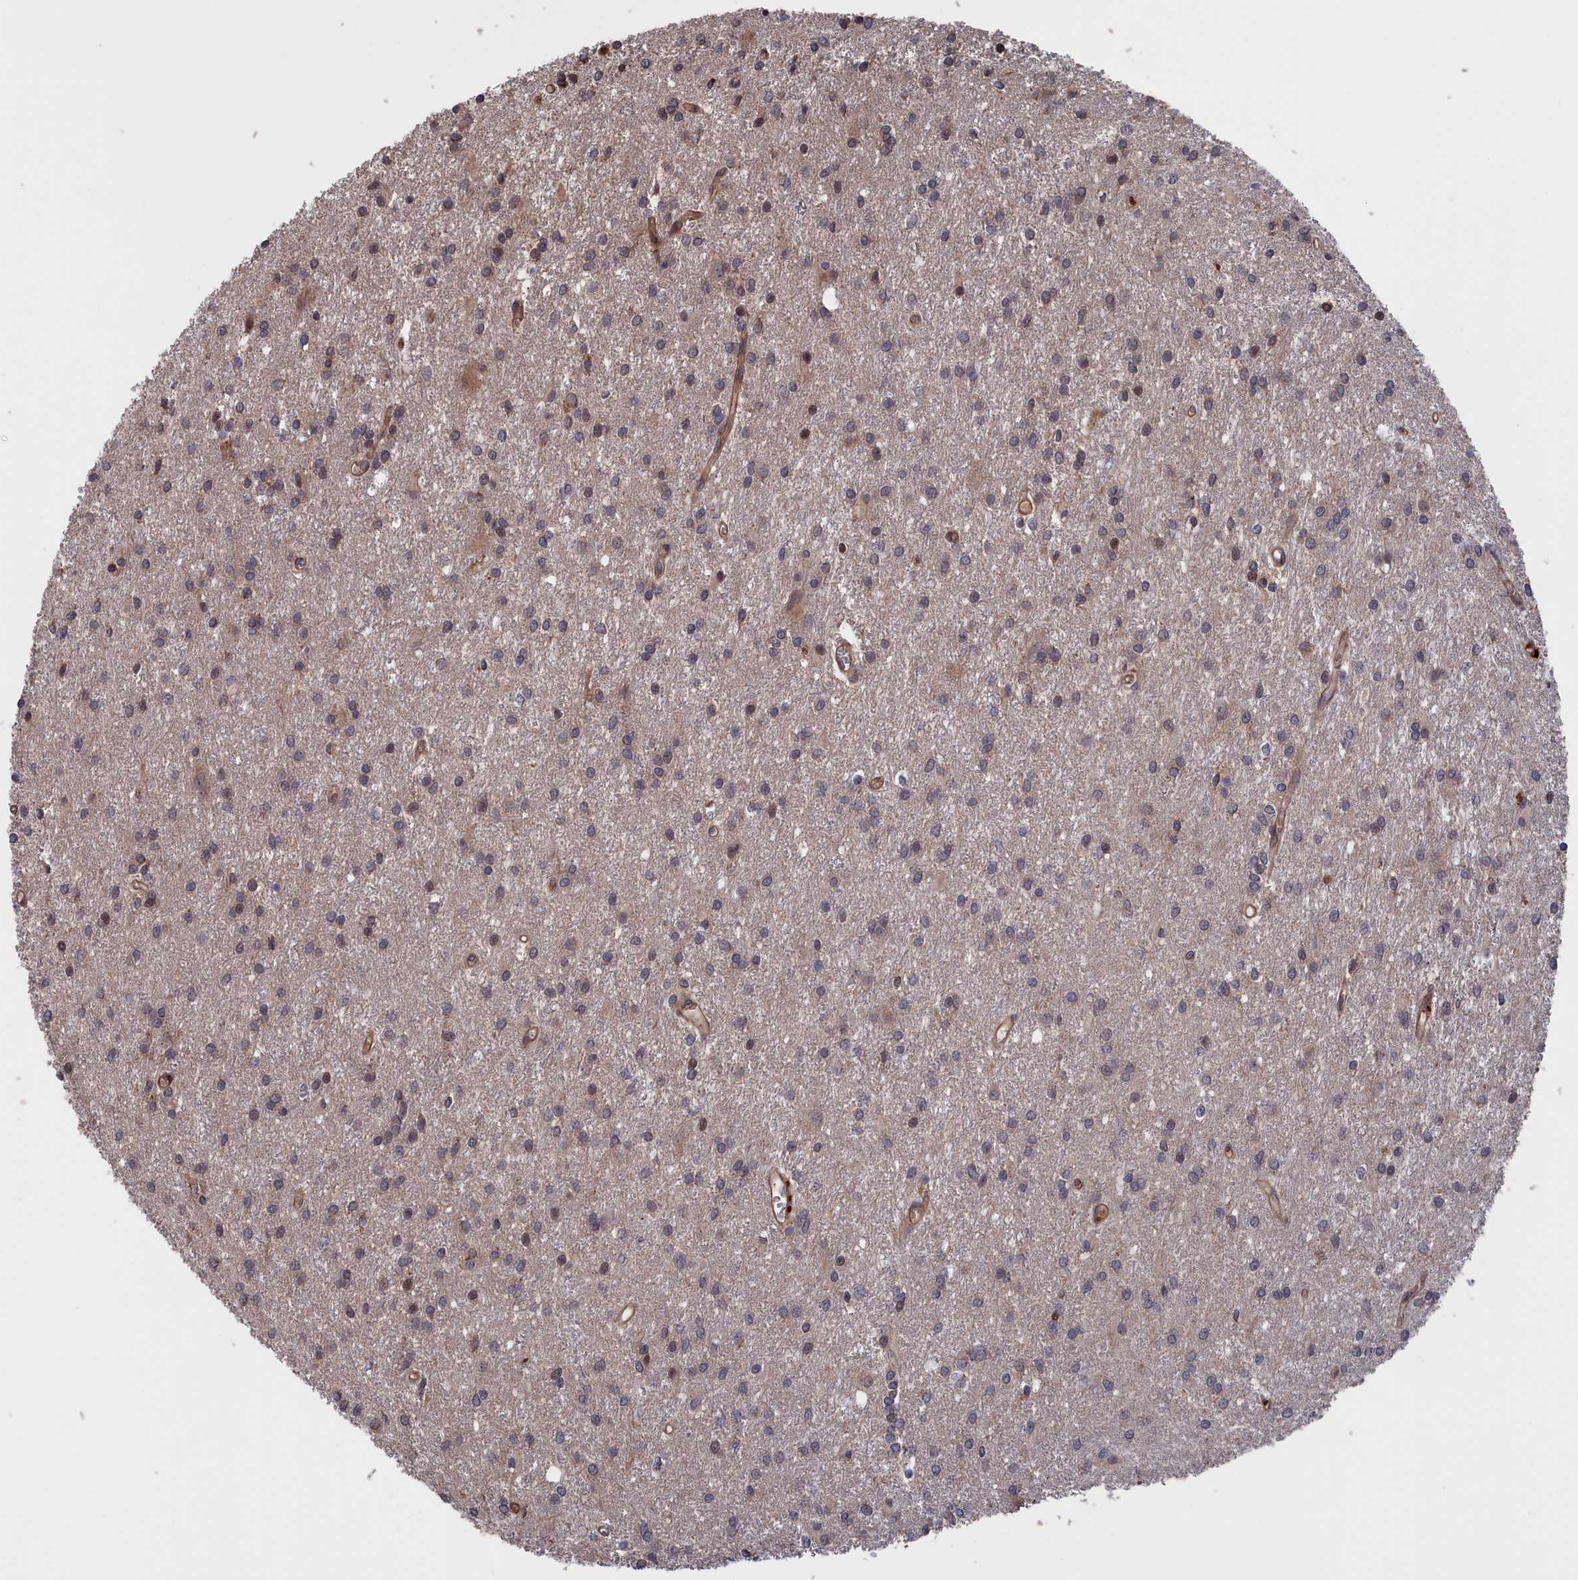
{"staining": {"intensity": "weak", "quantity": "<25%", "location": "cytoplasmic/membranous"}, "tissue": "glioma", "cell_type": "Tumor cells", "image_type": "cancer", "snomed": [{"axis": "morphology", "description": "Glioma, malignant, High grade"}, {"axis": "topography", "description": "Brain"}], "caption": "Malignant glioma (high-grade) was stained to show a protein in brown. There is no significant staining in tumor cells.", "gene": "PLA2G15", "patient": {"sex": "female", "age": 50}}